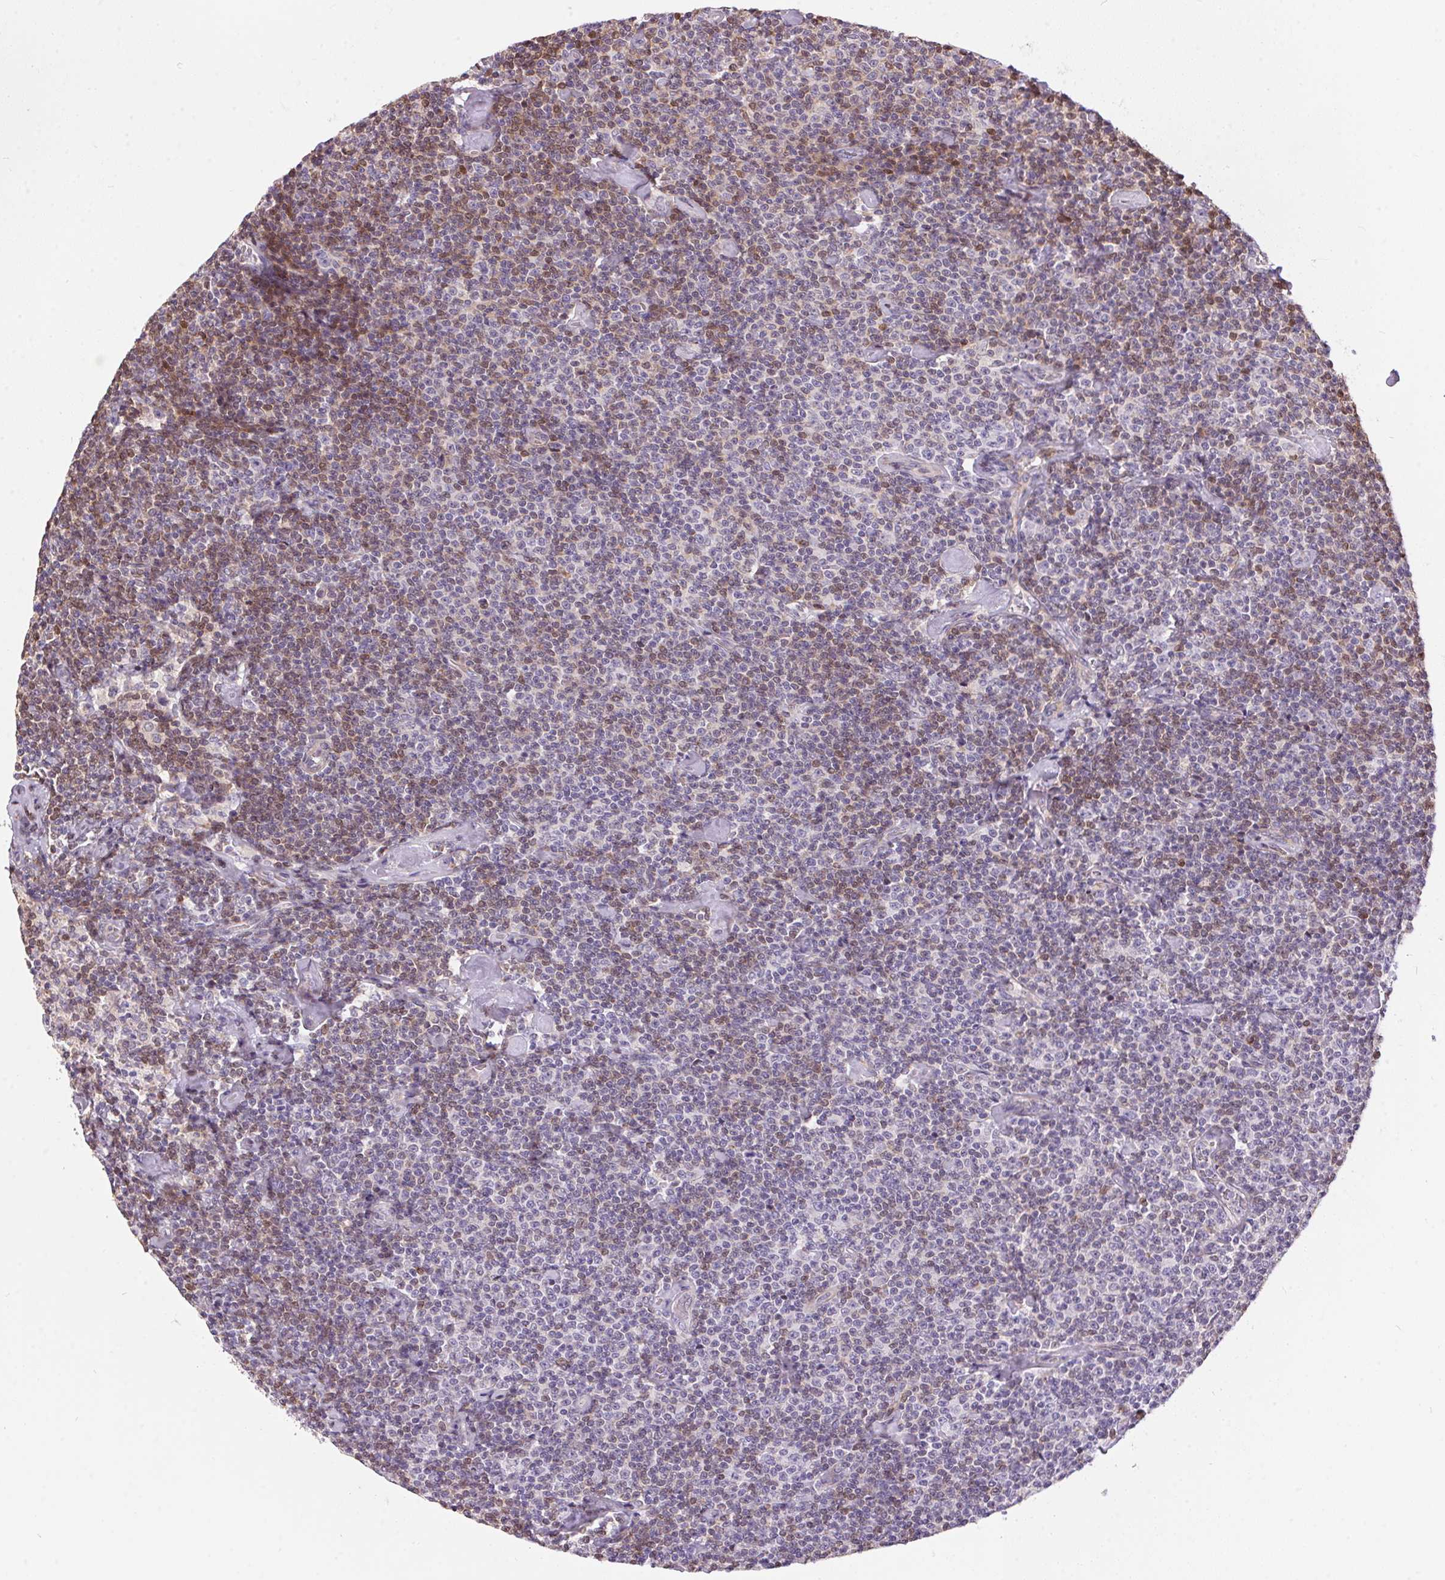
{"staining": {"intensity": "moderate", "quantity": "<25%", "location": "cytoplasmic/membranous"}, "tissue": "lymphoma", "cell_type": "Tumor cells", "image_type": "cancer", "snomed": [{"axis": "morphology", "description": "Malignant lymphoma, non-Hodgkin's type, Low grade"}, {"axis": "topography", "description": "Lymph node"}], "caption": "Tumor cells demonstrate low levels of moderate cytoplasmic/membranous positivity in approximately <25% of cells in human lymphoma. (IHC, brightfield microscopy, high magnification).", "gene": "UNC13B", "patient": {"sex": "male", "age": 81}}